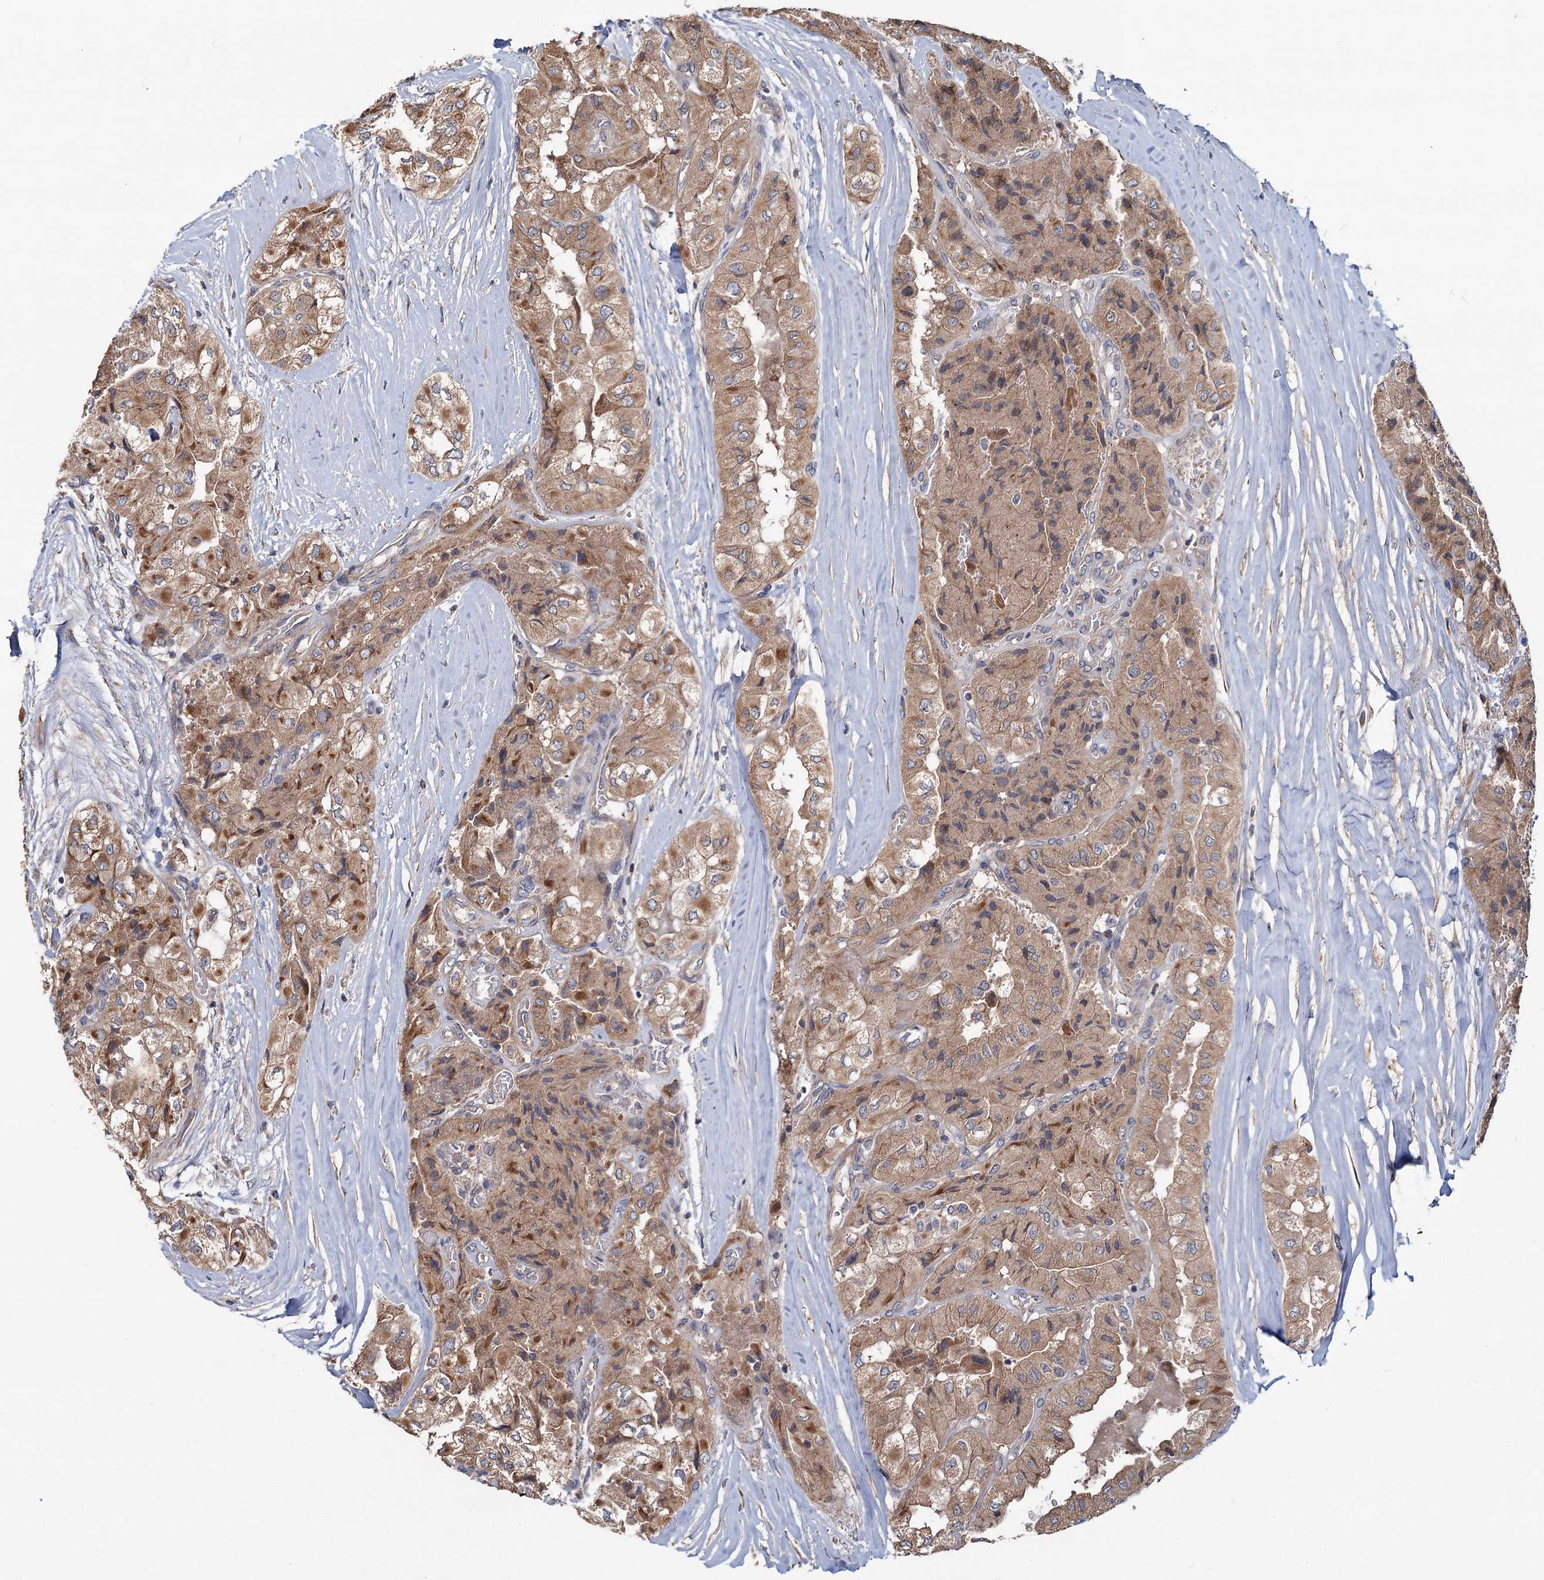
{"staining": {"intensity": "moderate", "quantity": ">75%", "location": "cytoplasmic/membranous"}, "tissue": "thyroid cancer", "cell_type": "Tumor cells", "image_type": "cancer", "snomed": [{"axis": "morphology", "description": "Papillary adenocarcinoma, NOS"}, {"axis": "topography", "description": "Thyroid gland"}], "caption": "Thyroid cancer (papillary adenocarcinoma) tissue exhibits moderate cytoplasmic/membranous staining in approximately >75% of tumor cells, visualized by immunohistochemistry.", "gene": "MTRR", "patient": {"sex": "female", "age": 59}}